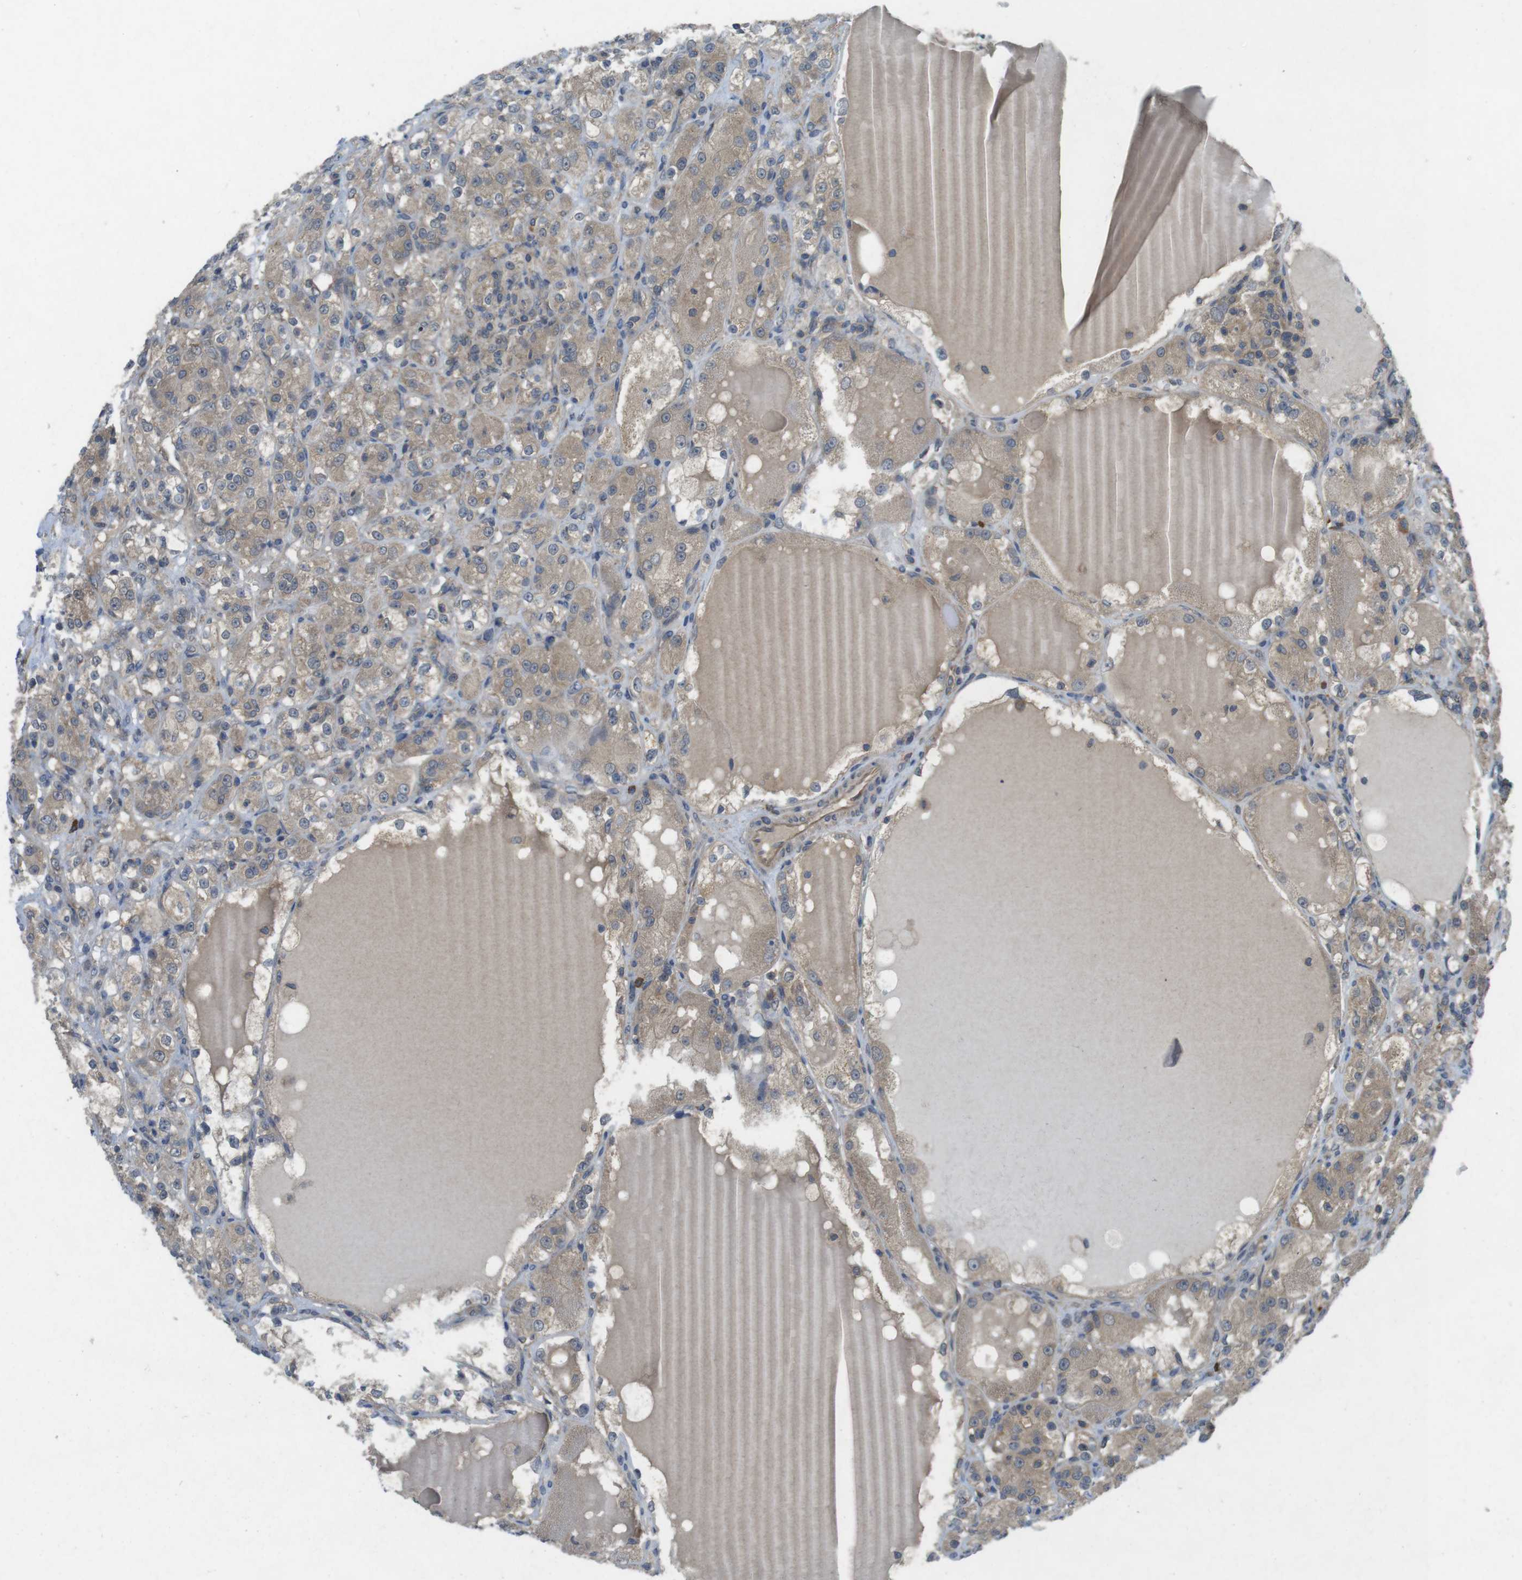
{"staining": {"intensity": "weak", "quantity": ">75%", "location": "cytoplasmic/membranous"}, "tissue": "renal cancer", "cell_type": "Tumor cells", "image_type": "cancer", "snomed": [{"axis": "morphology", "description": "Normal tissue, NOS"}, {"axis": "morphology", "description": "Adenocarcinoma, NOS"}, {"axis": "topography", "description": "Kidney"}], "caption": "Brown immunohistochemical staining in renal cancer displays weak cytoplasmic/membranous staining in about >75% of tumor cells.", "gene": "SUGT1", "patient": {"sex": "male", "age": 61}}